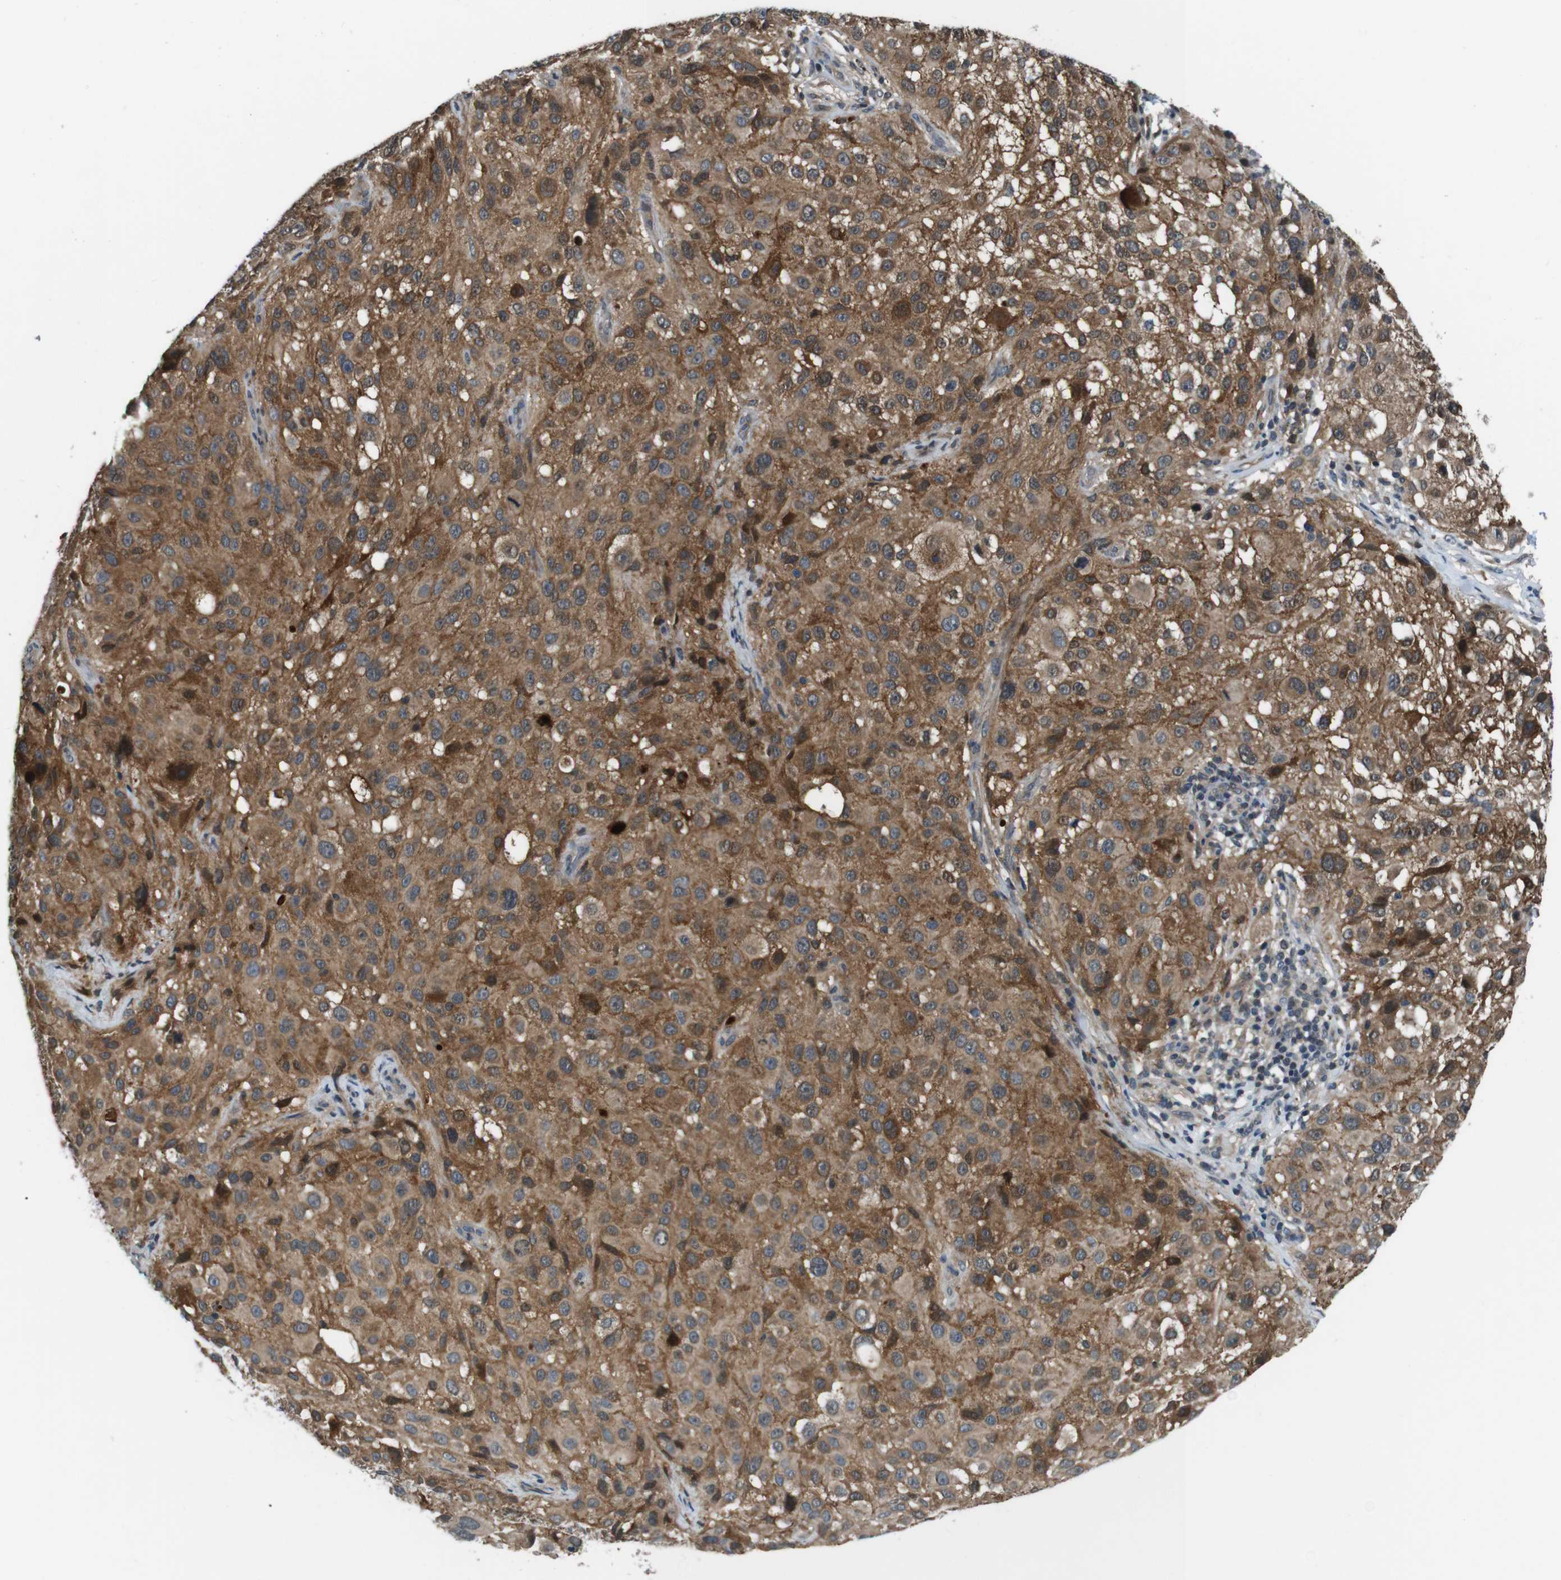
{"staining": {"intensity": "moderate", "quantity": ">75%", "location": "cytoplasmic/membranous"}, "tissue": "melanoma", "cell_type": "Tumor cells", "image_type": "cancer", "snomed": [{"axis": "morphology", "description": "Necrosis, NOS"}, {"axis": "morphology", "description": "Malignant melanoma, NOS"}, {"axis": "topography", "description": "Skin"}], "caption": "An IHC photomicrograph of tumor tissue is shown. Protein staining in brown highlights moderate cytoplasmic/membranous positivity in malignant melanoma within tumor cells.", "gene": "LRP5", "patient": {"sex": "female", "age": 87}}